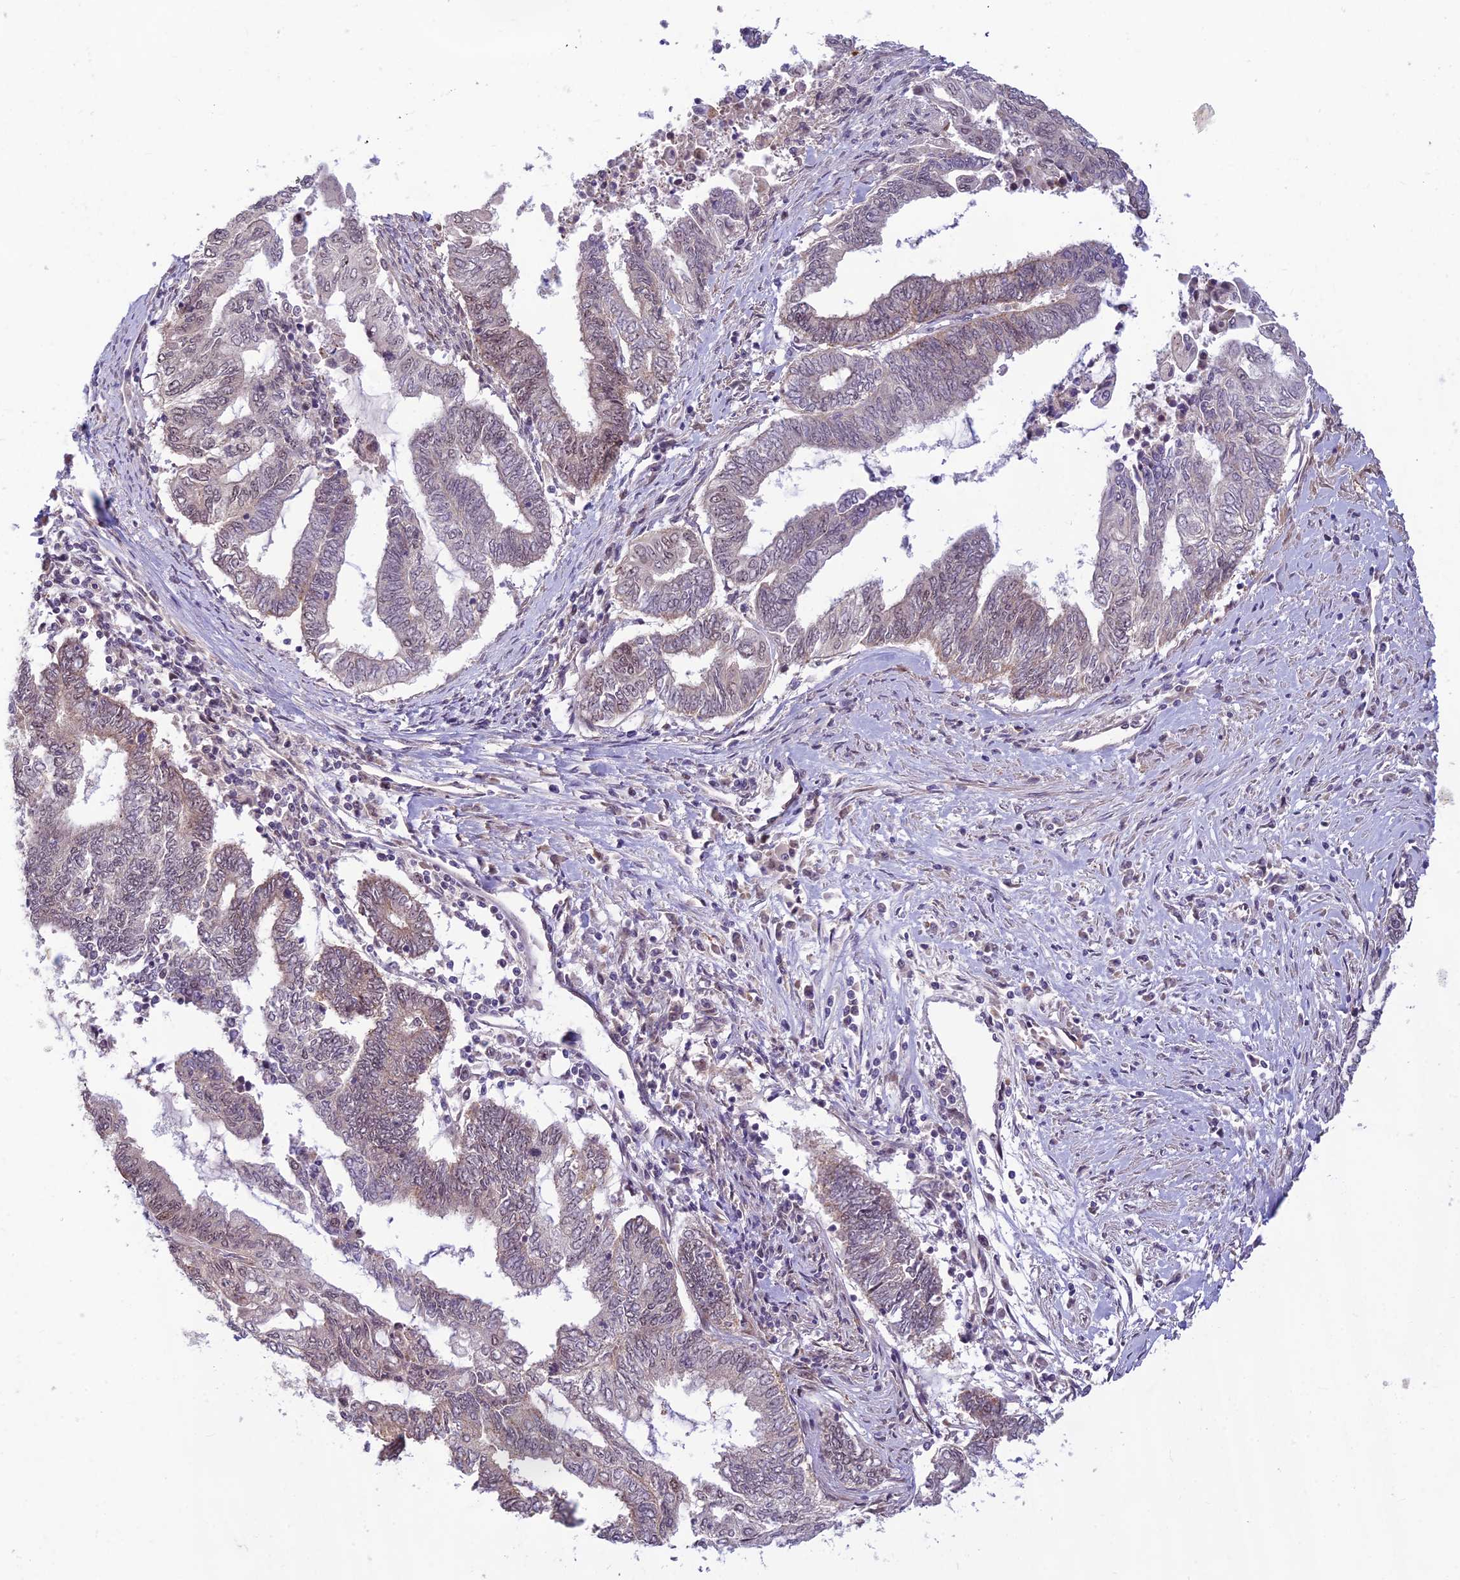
{"staining": {"intensity": "weak", "quantity": "<25%", "location": "nuclear"}, "tissue": "endometrial cancer", "cell_type": "Tumor cells", "image_type": "cancer", "snomed": [{"axis": "morphology", "description": "Adenocarcinoma, NOS"}, {"axis": "topography", "description": "Uterus"}, {"axis": "topography", "description": "Endometrium"}], "caption": "A high-resolution photomicrograph shows immunohistochemistry staining of endometrial adenocarcinoma, which displays no significant staining in tumor cells.", "gene": "ASPDH", "patient": {"sex": "female", "age": 70}}